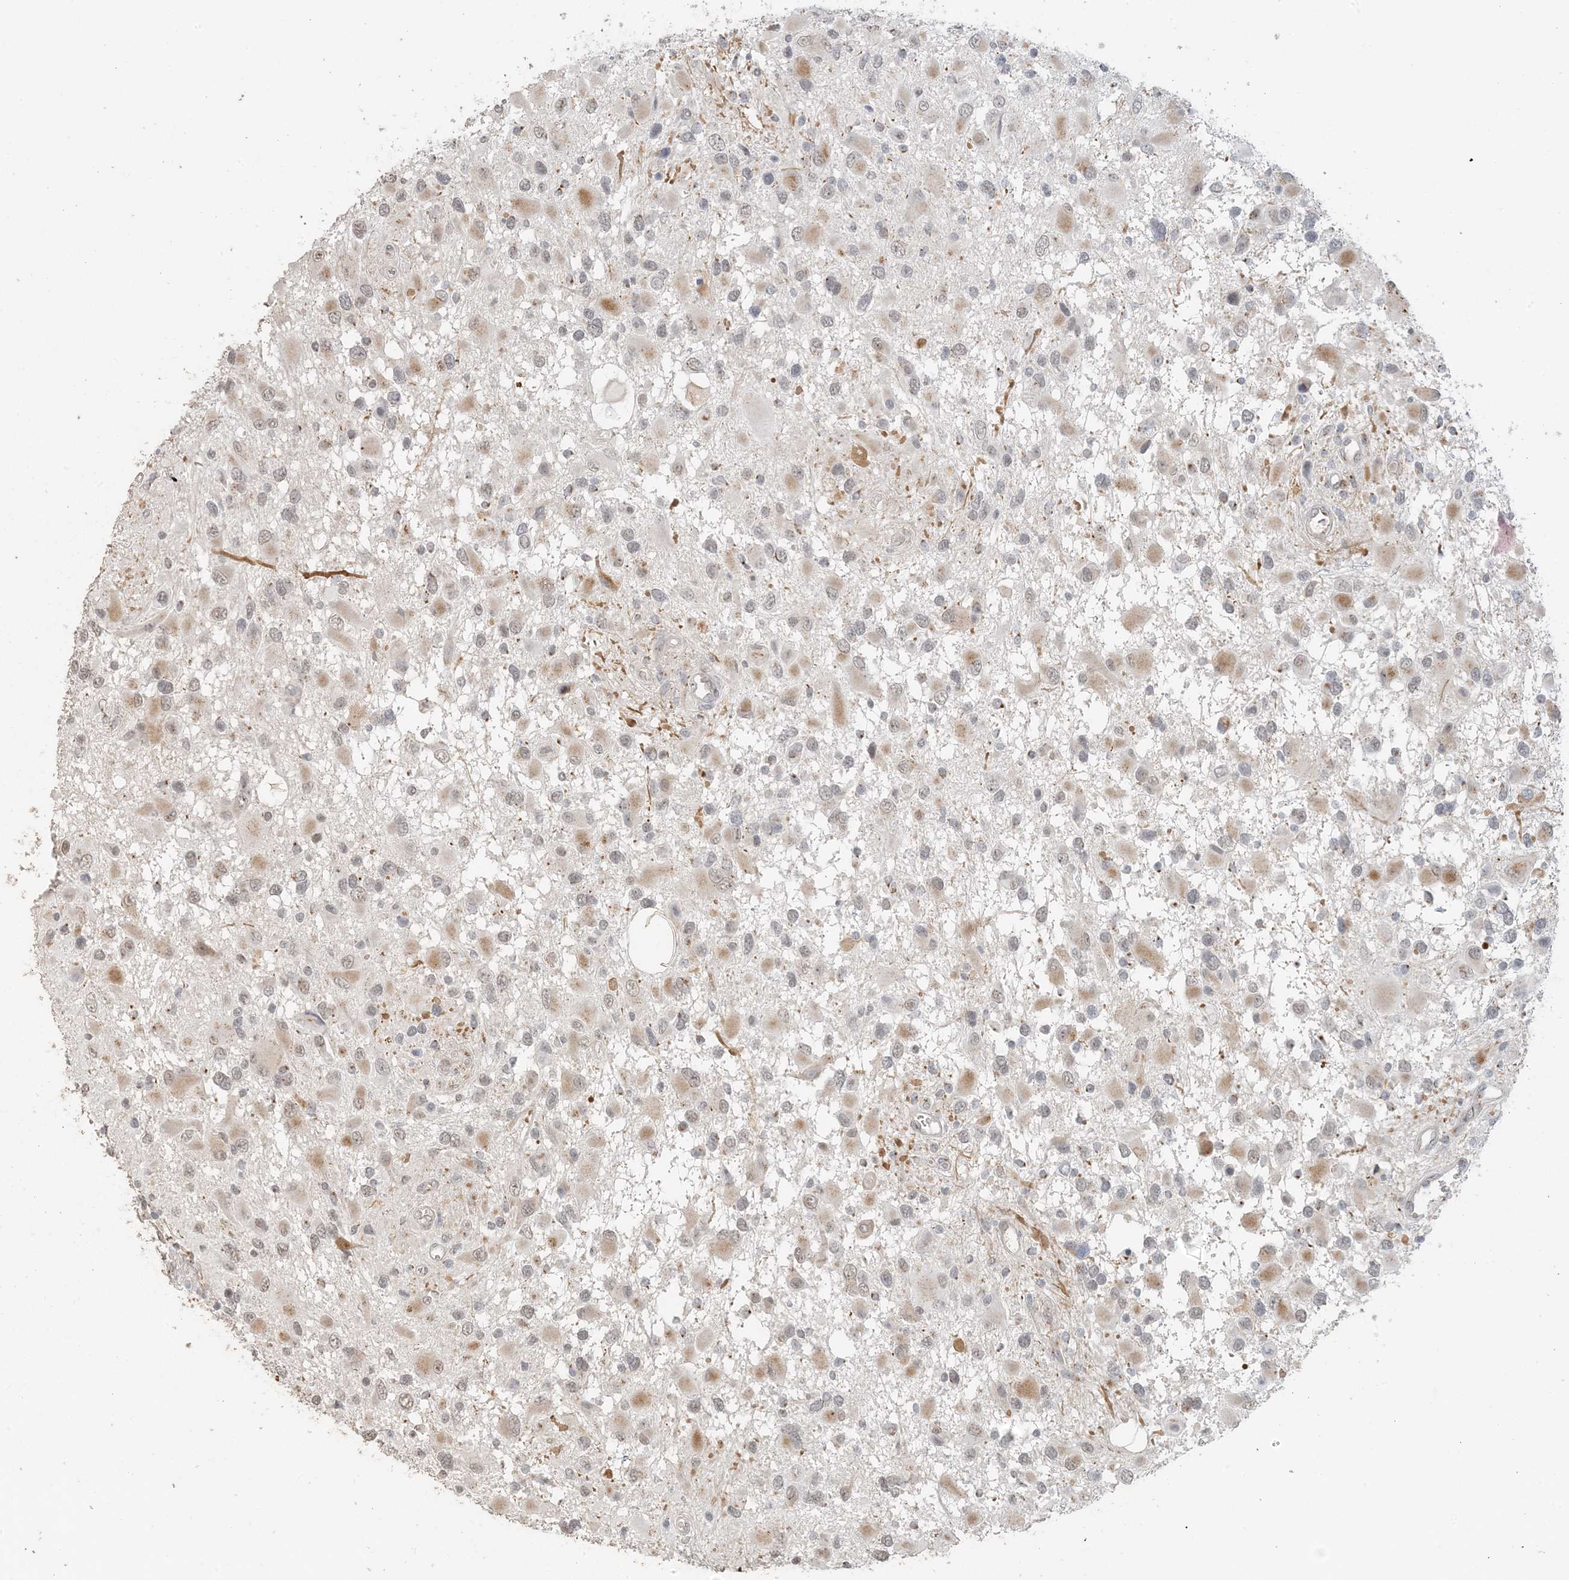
{"staining": {"intensity": "weak", "quantity": "<25%", "location": "cytoplasmic/membranous"}, "tissue": "glioma", "cell_type": "Tumor cells", "image_type": "cancer", "snomed": [{"axis": "morphology", "description": "Glioma, malignant, High grade"}, {"axis": "topography", "description": "Brain"}], "caption": "Micrograph shows no significant protein expression in tumor cells of glioma. Nuclei are stained in blue.", "gene": "ZCCHC4", "patient": {"sex": "male", "age": 53}}